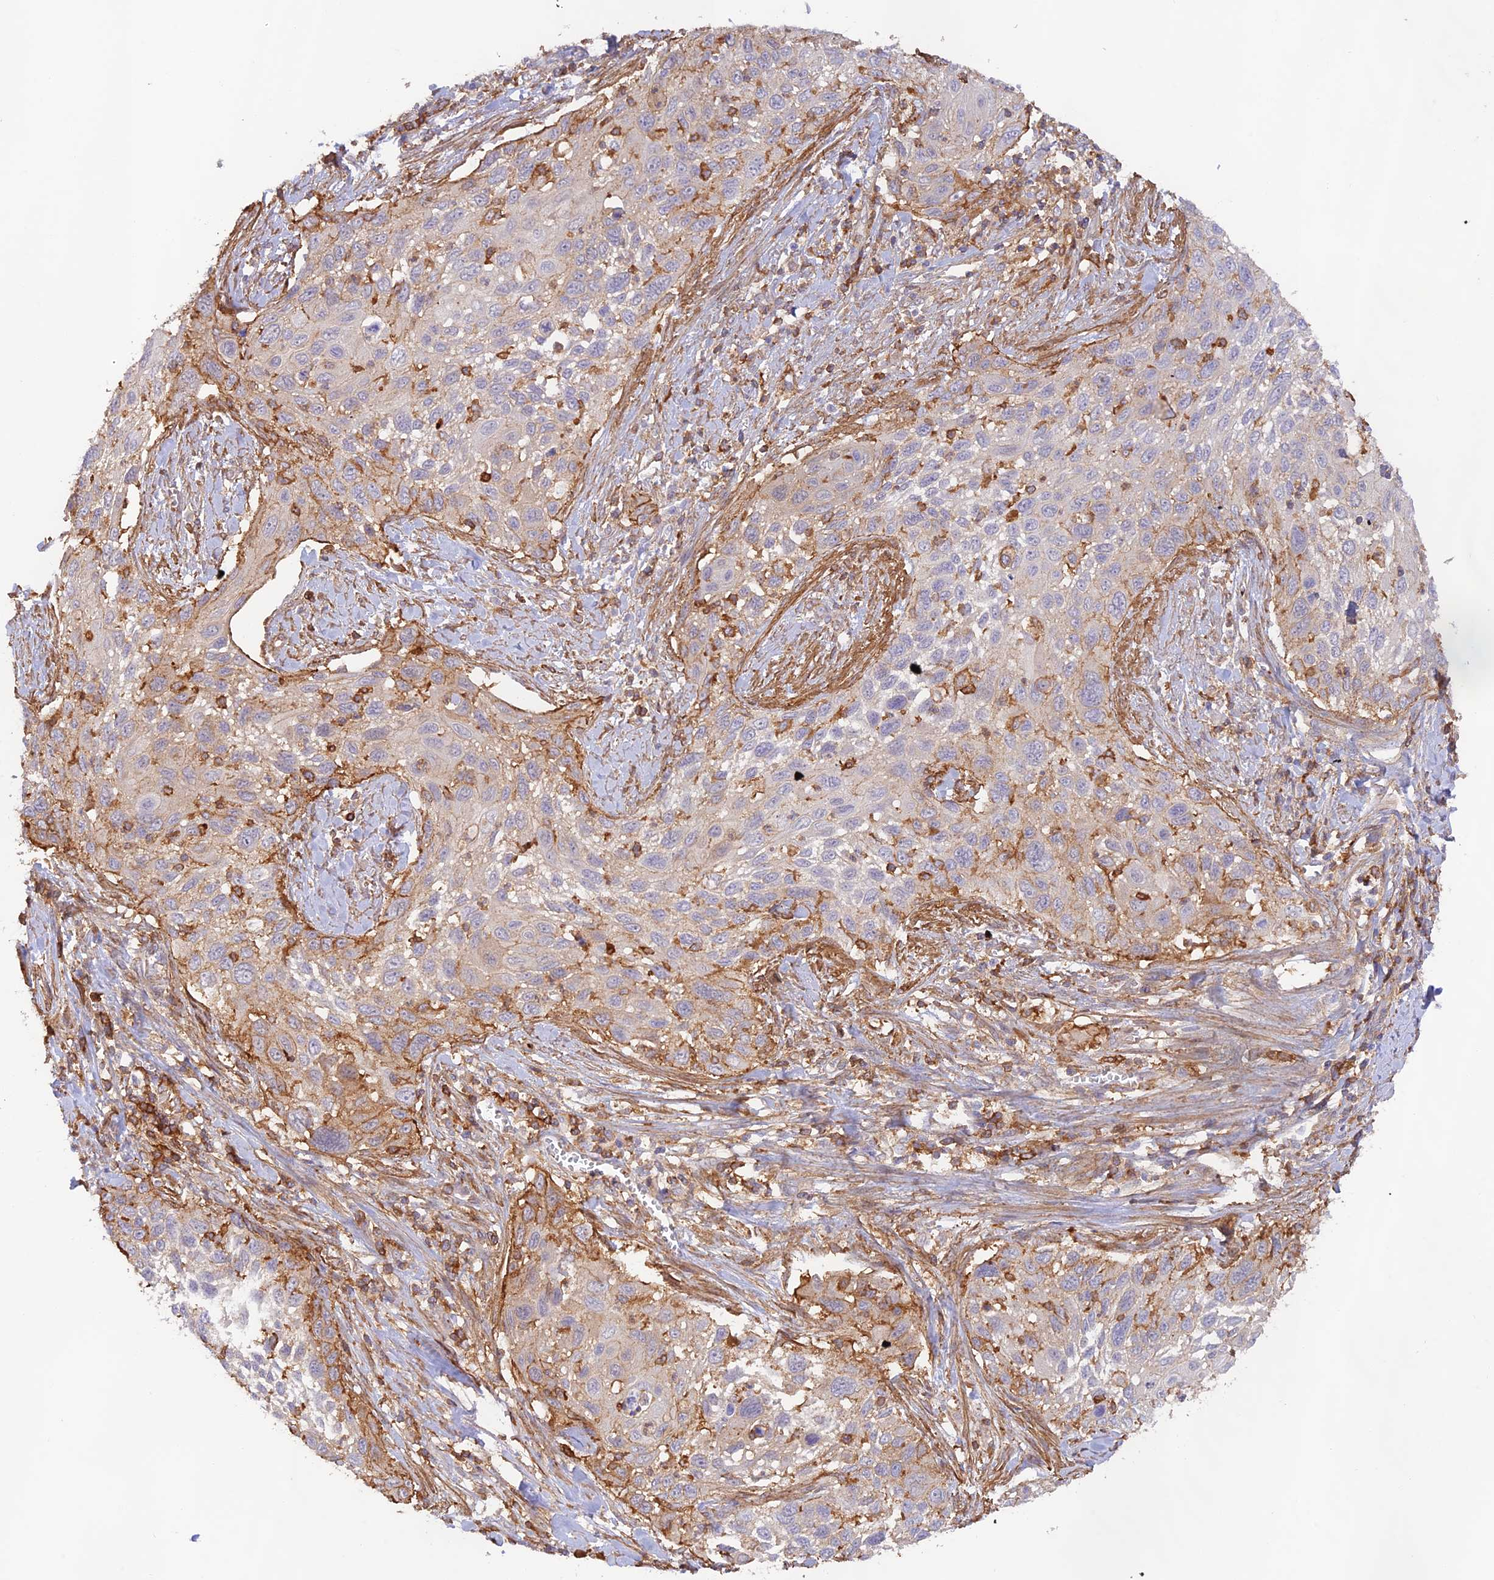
{"staining": {"intensity": "moderate", "quantity": "<25%", "location": "cytoplasmic/membranous"}, "tissue": "cervical cancer", "cell_type": "Tumor cells", "image_type": "cancer", "snomed": [{"axis": "morphology", "description": "Squamous cell carcinoma, NOS"}, {"axis": "topography", "description": "Cervix"}], "caption": "Immunohistochemical staining of human cervical cancer shows low levels of moderate cytoplasmic/membranous expression in approximately <25% of tumor cells.", "gene": "DENND1C", "patient": {"sex": "female", "age": 70}}